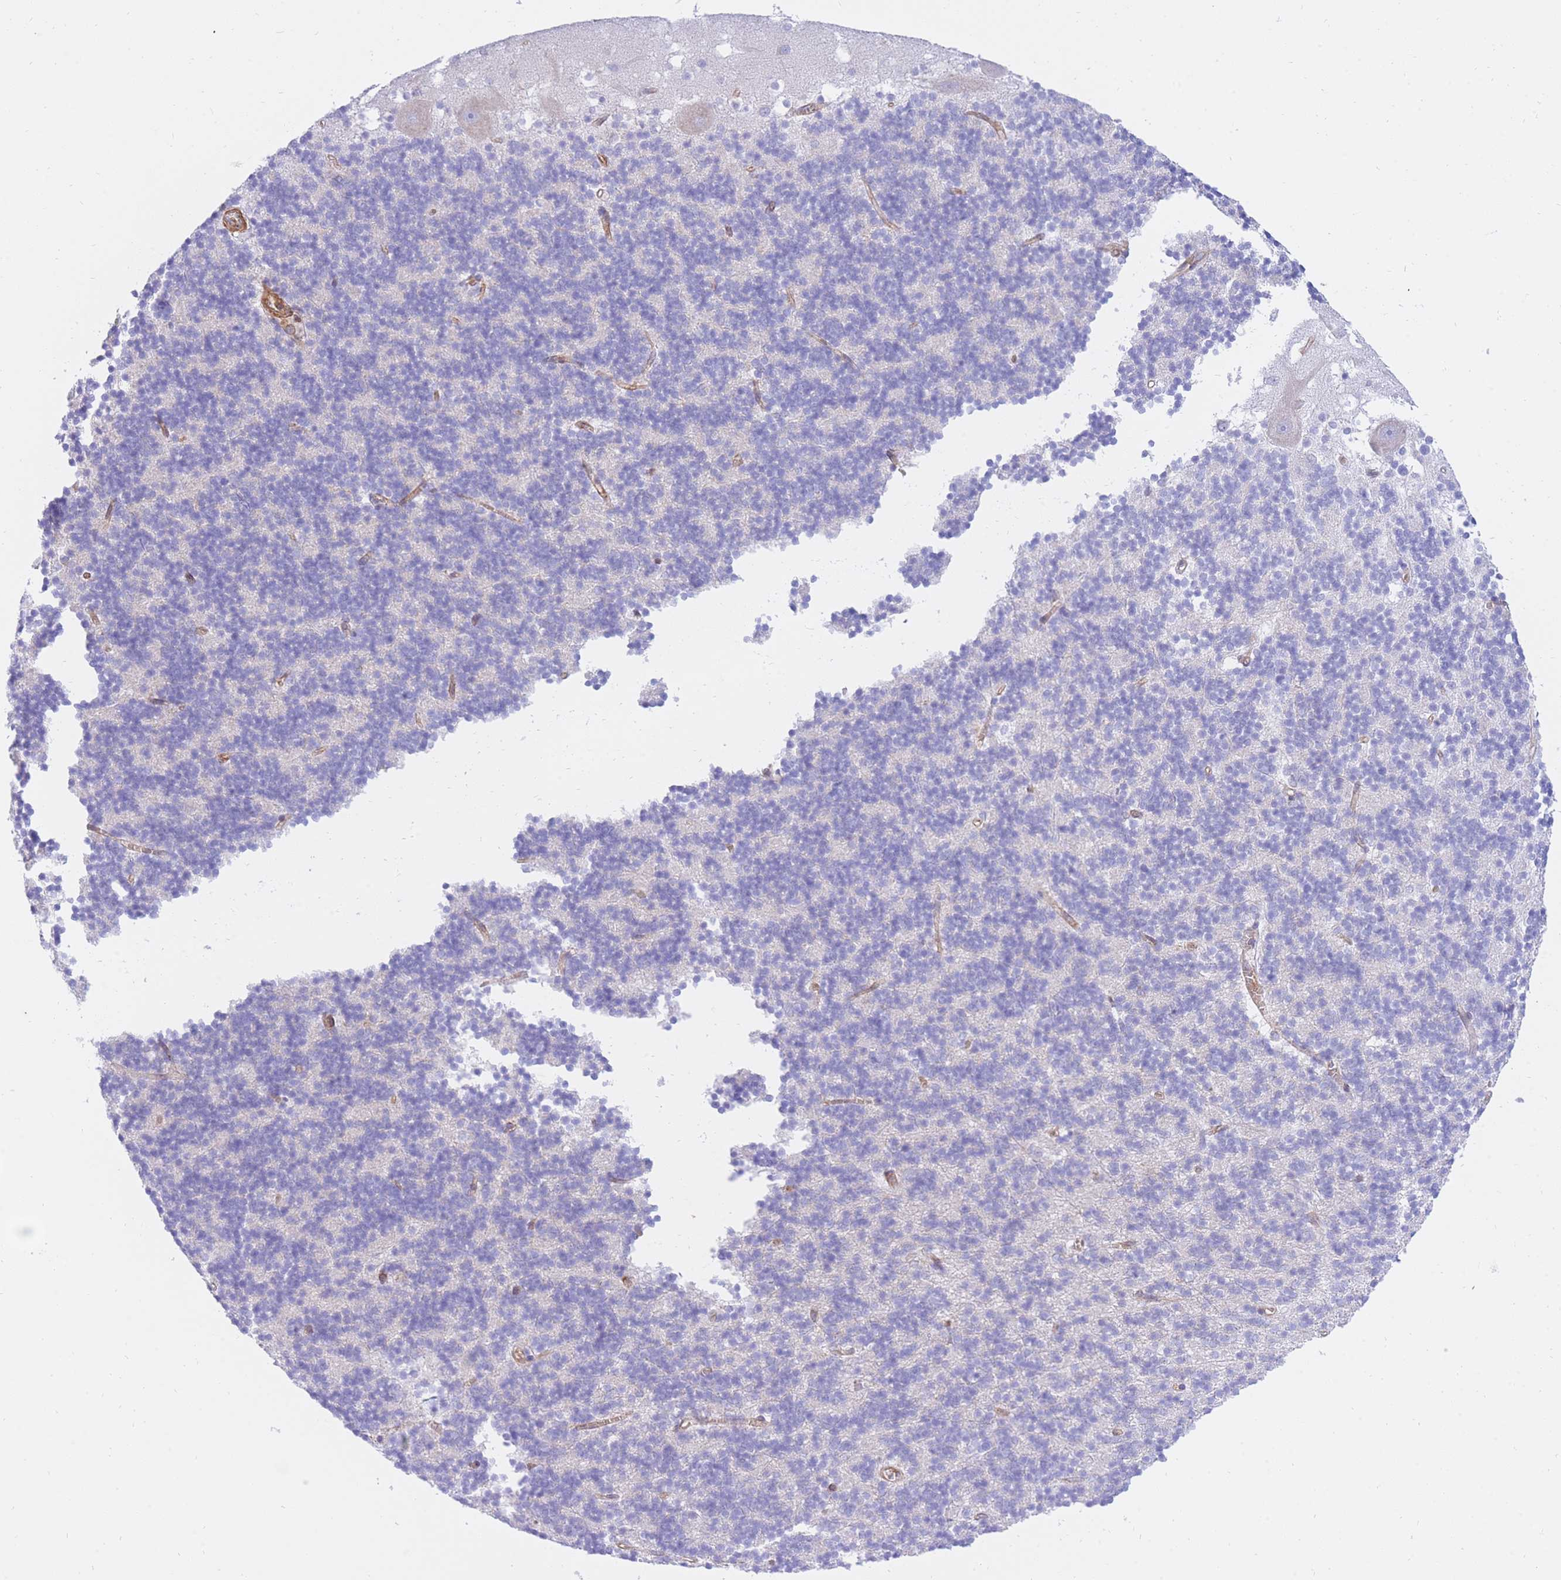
{"staining": {"intensity": "negative", "quantity": "none", "location": "none"}, "tissue": "cerebellum", "cell_type": "Cells in granular layer", "image_type": "normal", "snomed": [{"axis": "morphology", "description": "Normal tissue, NOS"}, {"axis": "topography", "description": "Cerebellum"}], "caption": "DAB immunohistochemical staining of benign human cerebellum shows no significant positivity in cells in granular layer.", "gene": "REM1", "patient": {"sex": "male", "age": 54}}